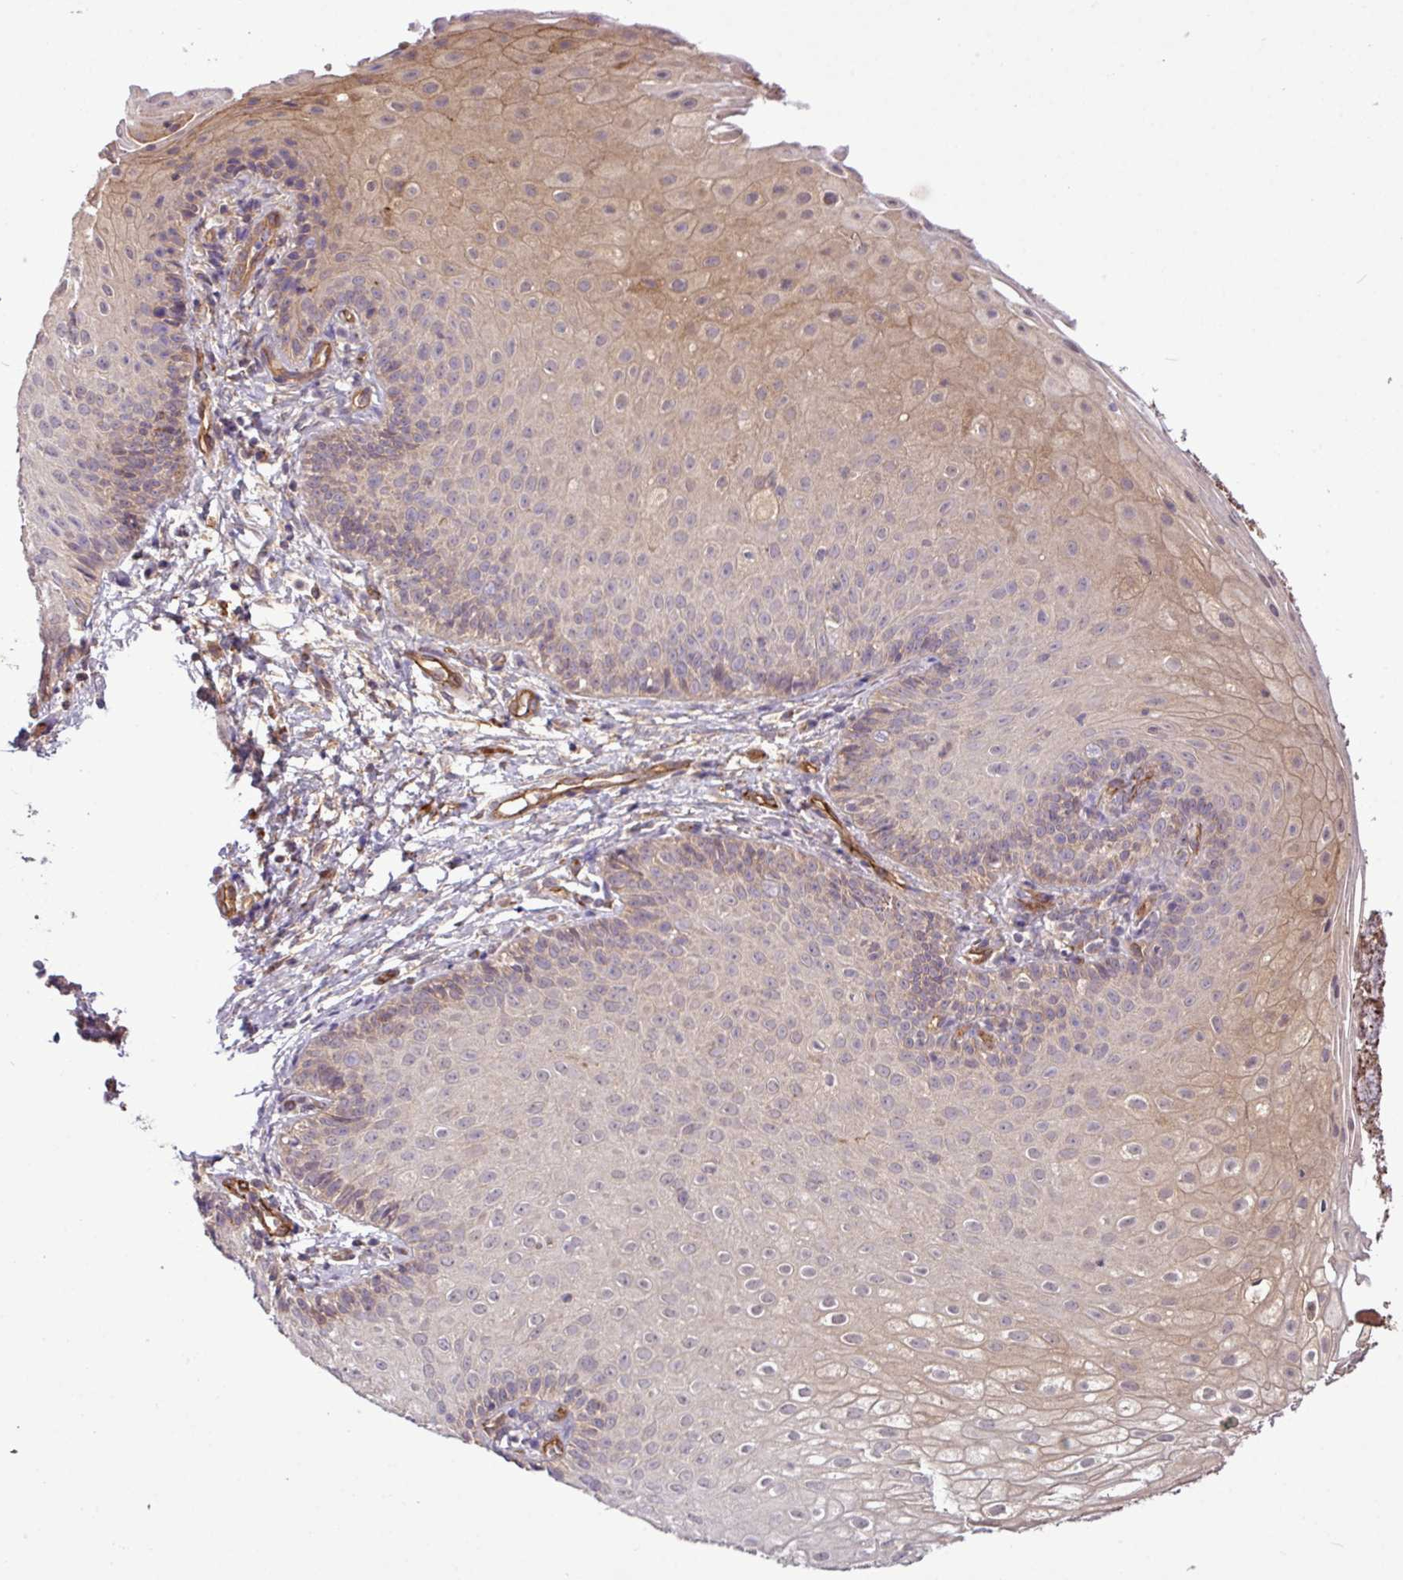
{"staining": {"intensity": "moderate", "quantity": "25%-75%", "location": "cytoplasmic/membranous"}, "tissue": "skin", "cell_type": "Epidermal cells", "image_type": "normal", "snomed": [{"axis": "morphology", "description": "Normal tissue, NOS"}, {"axis": "topography", "description": "Anal"}], "caption": "This is a histology image of immunohistochemistry staining of normal skin, which shows moderate staining in the cytoplasmic/membranous of epidermal cells.", "gene": "XIAP", "patient": {"sex": "male", "age": 80}}